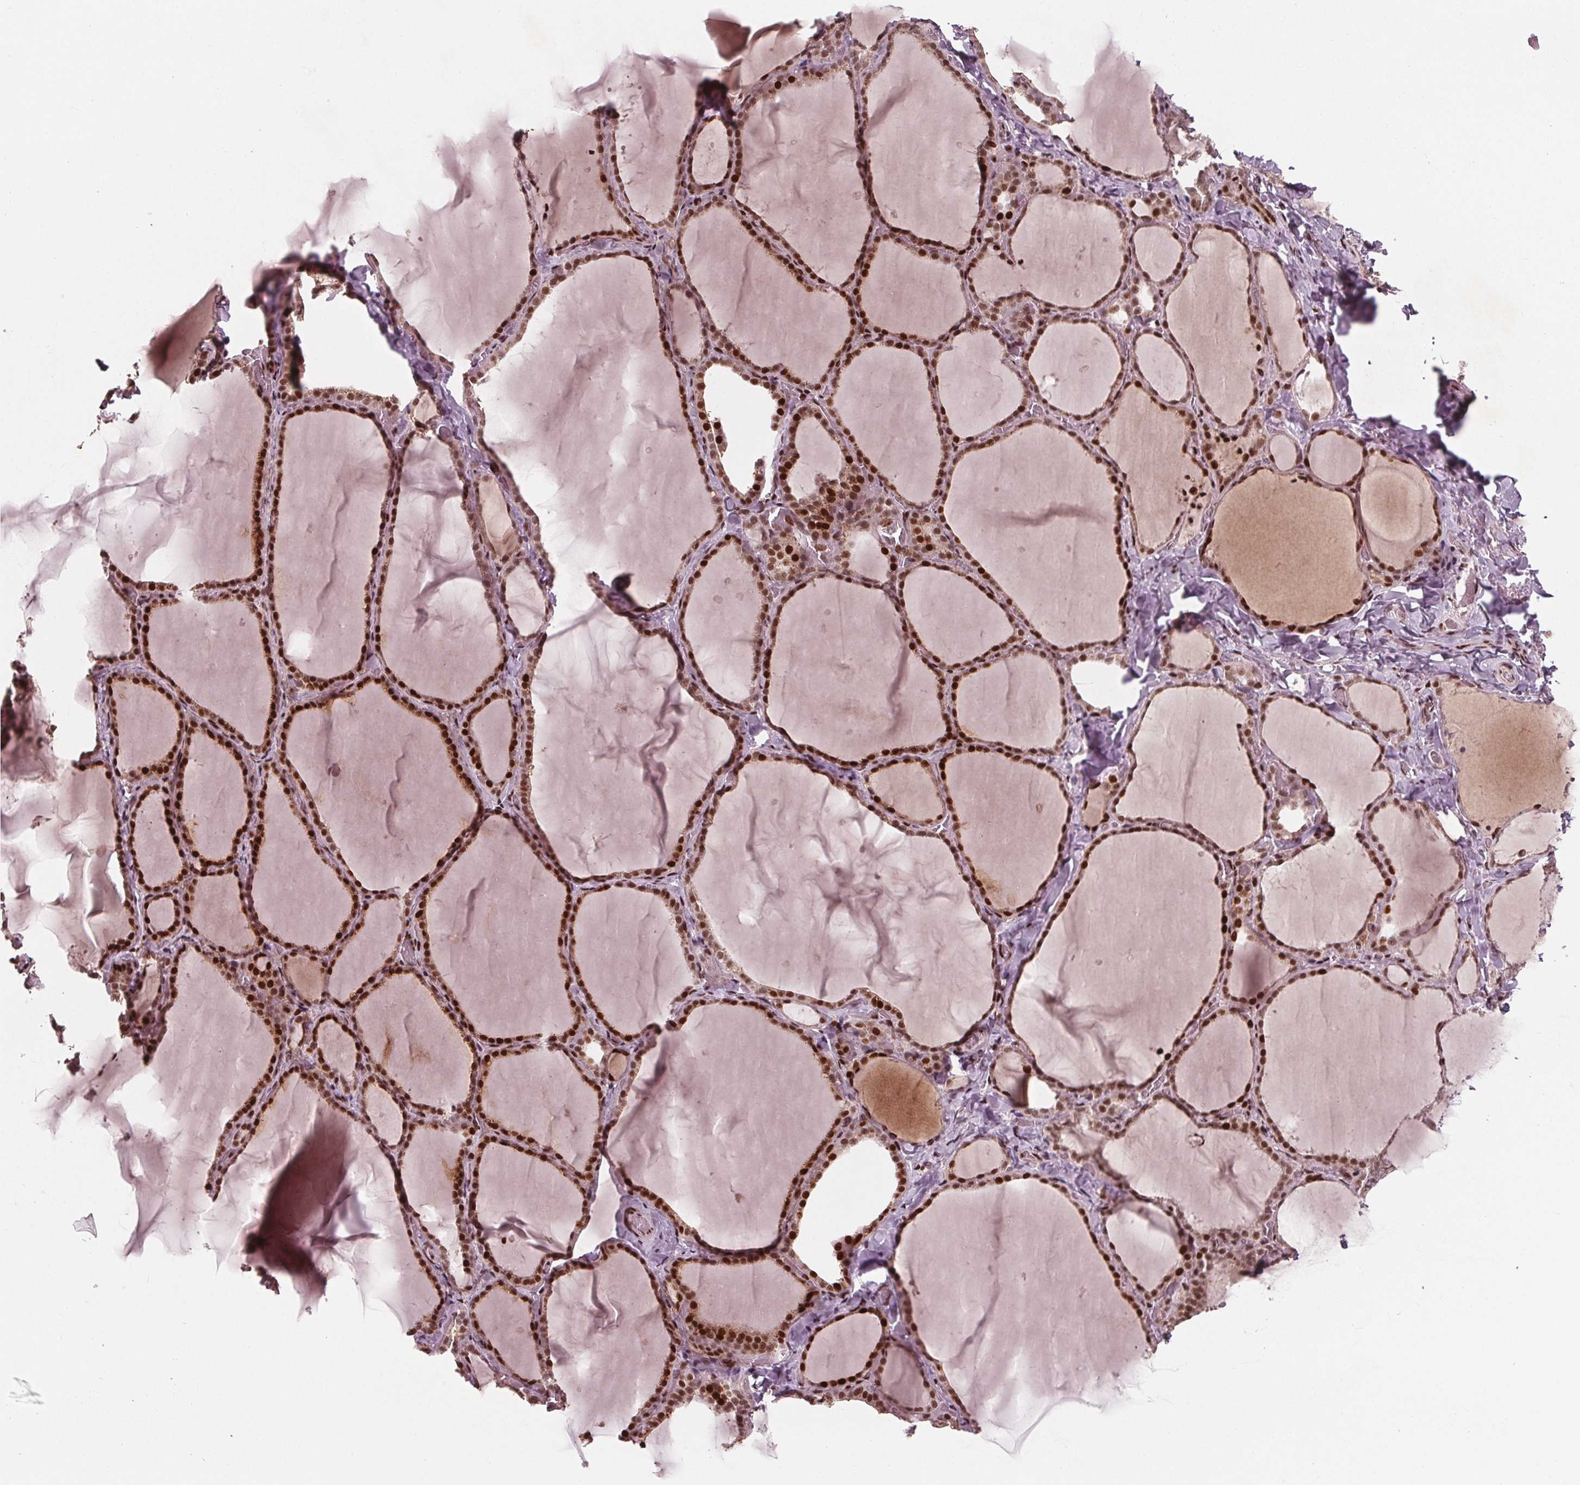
{"staining": {"intensity": "strong", "quantity": ">75%", "location": "cytoplasmic/membranous,nuclear"}, "tissue": "thyroid gland", "cell_type": "Glandular cells", "image_type": "normal", "snomed": [{"axis": "morphology", "description": "Normal tissue, NOS"}, {"axis": "topography", "description": "Thyroid gland"}], "caption": "Strong cytoplasmic/membranous,nuclear staining is present in approximately >75% of glandular cells in normal thyroid gland.", "gene": "SNRNP35", "patient": {"sex": "female", "age": 22}}